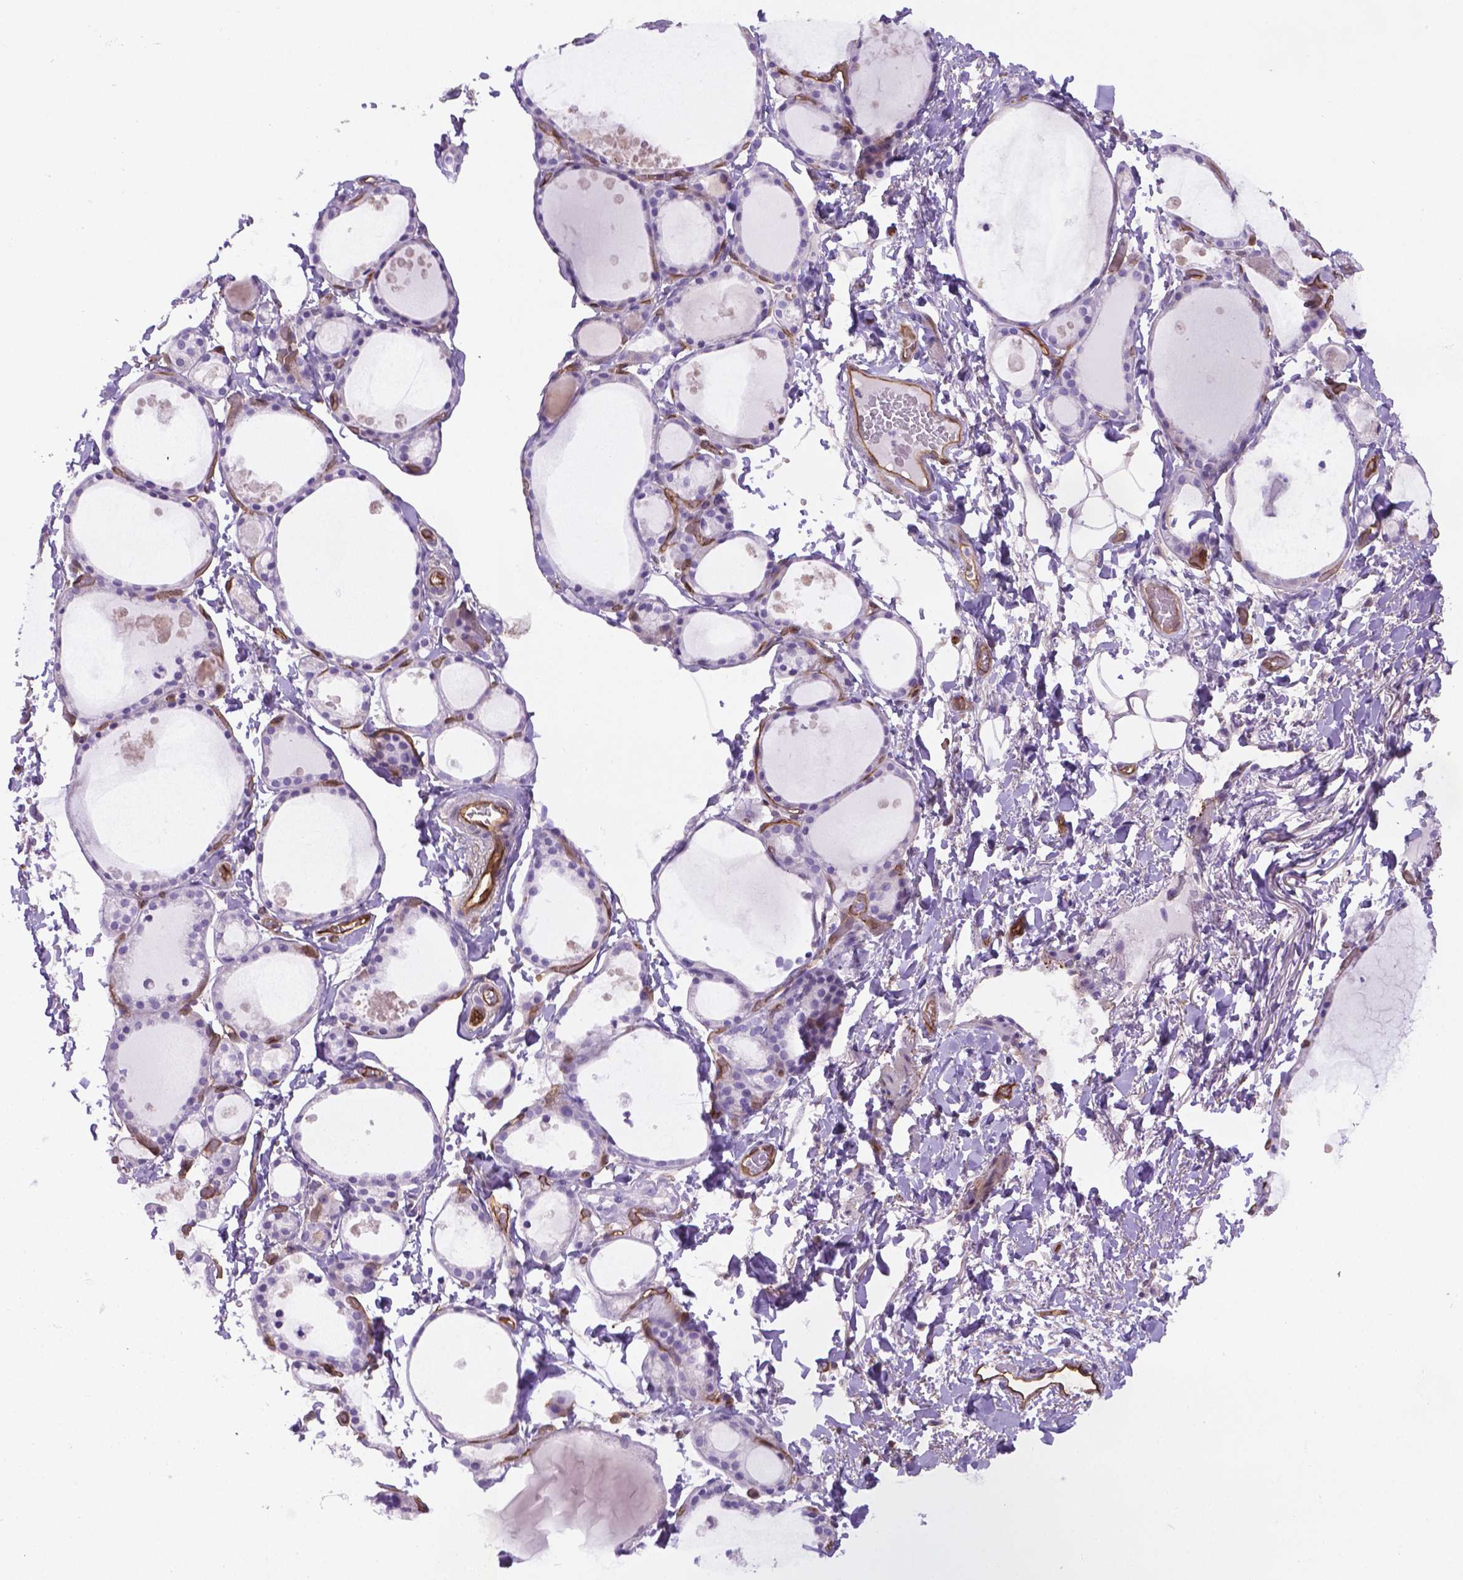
{"staining": {"intensity": "negative", "quantity": "none", "location": "none"}, "tissue": "thyroid gland", "cell_type": "Glandular cells", "image_type": "normal", "snomed": [{"axis": "morphology", "description": "Normal tissue, NOS"}, {"axis": "topography", "description": "Thyroid gland"}], "caption": "IHC image of normal thyroid gland: thyroid gland stained with DAB (3,3'-diaminobenzidine) shows no significant protein positivity in glandular cells. Brightfield microscopy of immunohistochemistry stained with DAB (3,3'-diaminobenzidine) (brown) and hematoxylin (blue), captured at high magnification.", "gene": "CLIC4", "patient": {"sex": "male", "age": 68}}